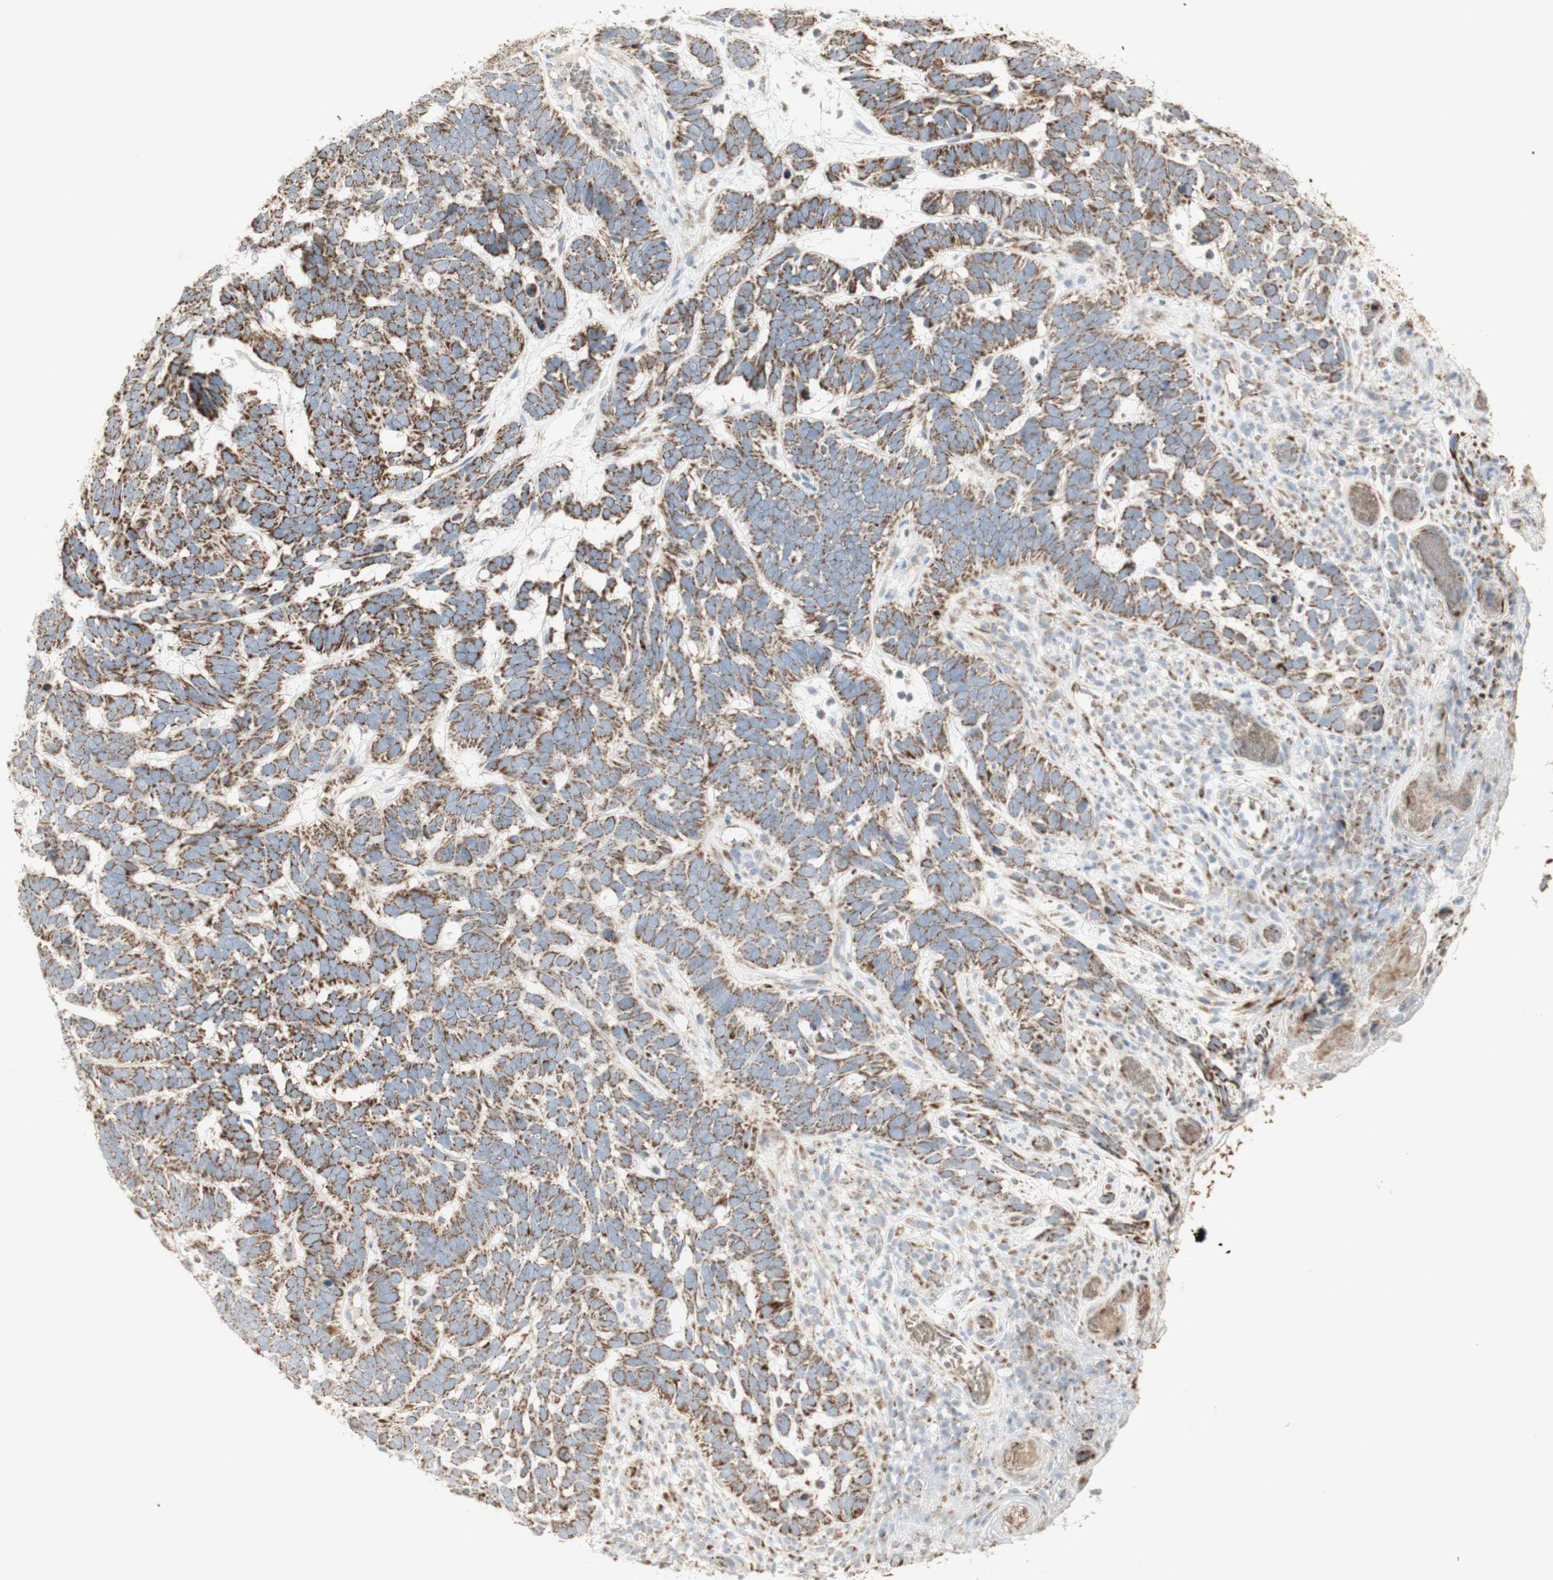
{"staining": {"intensity": "moderate", "quantity": ">75%", "location": "cytoplasmic/membranous"}, "tissue": "skin cancer", "cell_type": "Tumor cells", "image_type": "cancer", "snomed": [{"axis": "morphology", "description": "Basal cell carcinoma"}, {"axis": "topography", "description": "Skin"}], "caption": "Skin cancer stained with immunohistochemistry (IHC) exhibits moderate cytoplasmic/membranous positivity in approximately >75% of tumor cells.", "gene": "LETM1", "patient": {"sex": "male", "age": 87}}